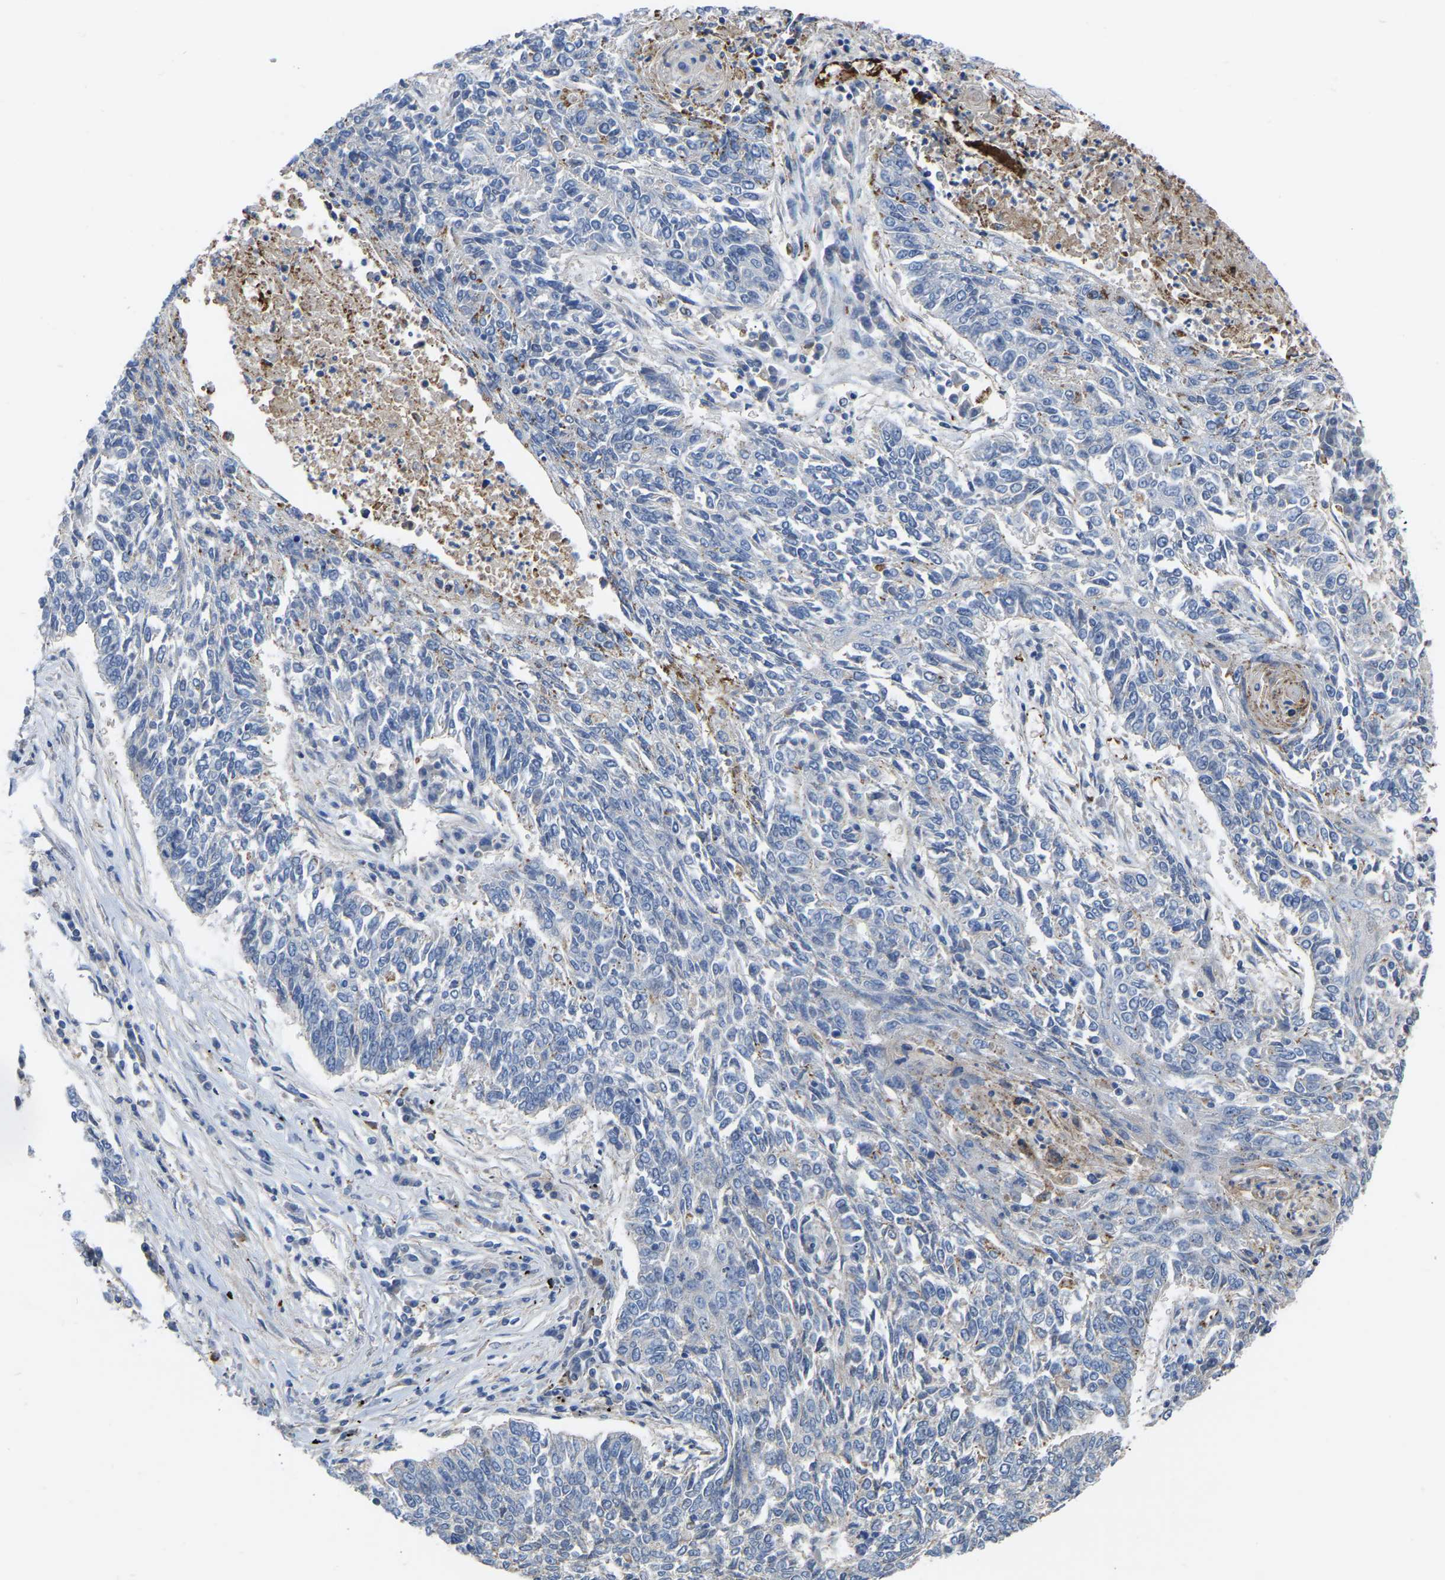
{"staining": {"intensity": "negative", "quantity": "none", "location": "none"}, "tissue": "lung cancer", "cell_type": "Tumor cells", "image_type": "cancer", "snomed": [{"axis": "morphology", "description": "Normal tissue, NOS"}, {"axis": "morphology", "description": "Squamous cell carcinoma, NOS"}, {"axis": "topography", "description": "Cartilage tissue"}, {"axis": "topography", "description": "Bronchus"}, {"axis": "topography", "description": "Lung"}], "caption": "A high-resolution photomicrograph shows IHC staining of lung squamous cell carcinoma, which displays no significant expression in tumor cells.", "gene": "ZNF449", "patient": {"sex": "female", "age": 49}}